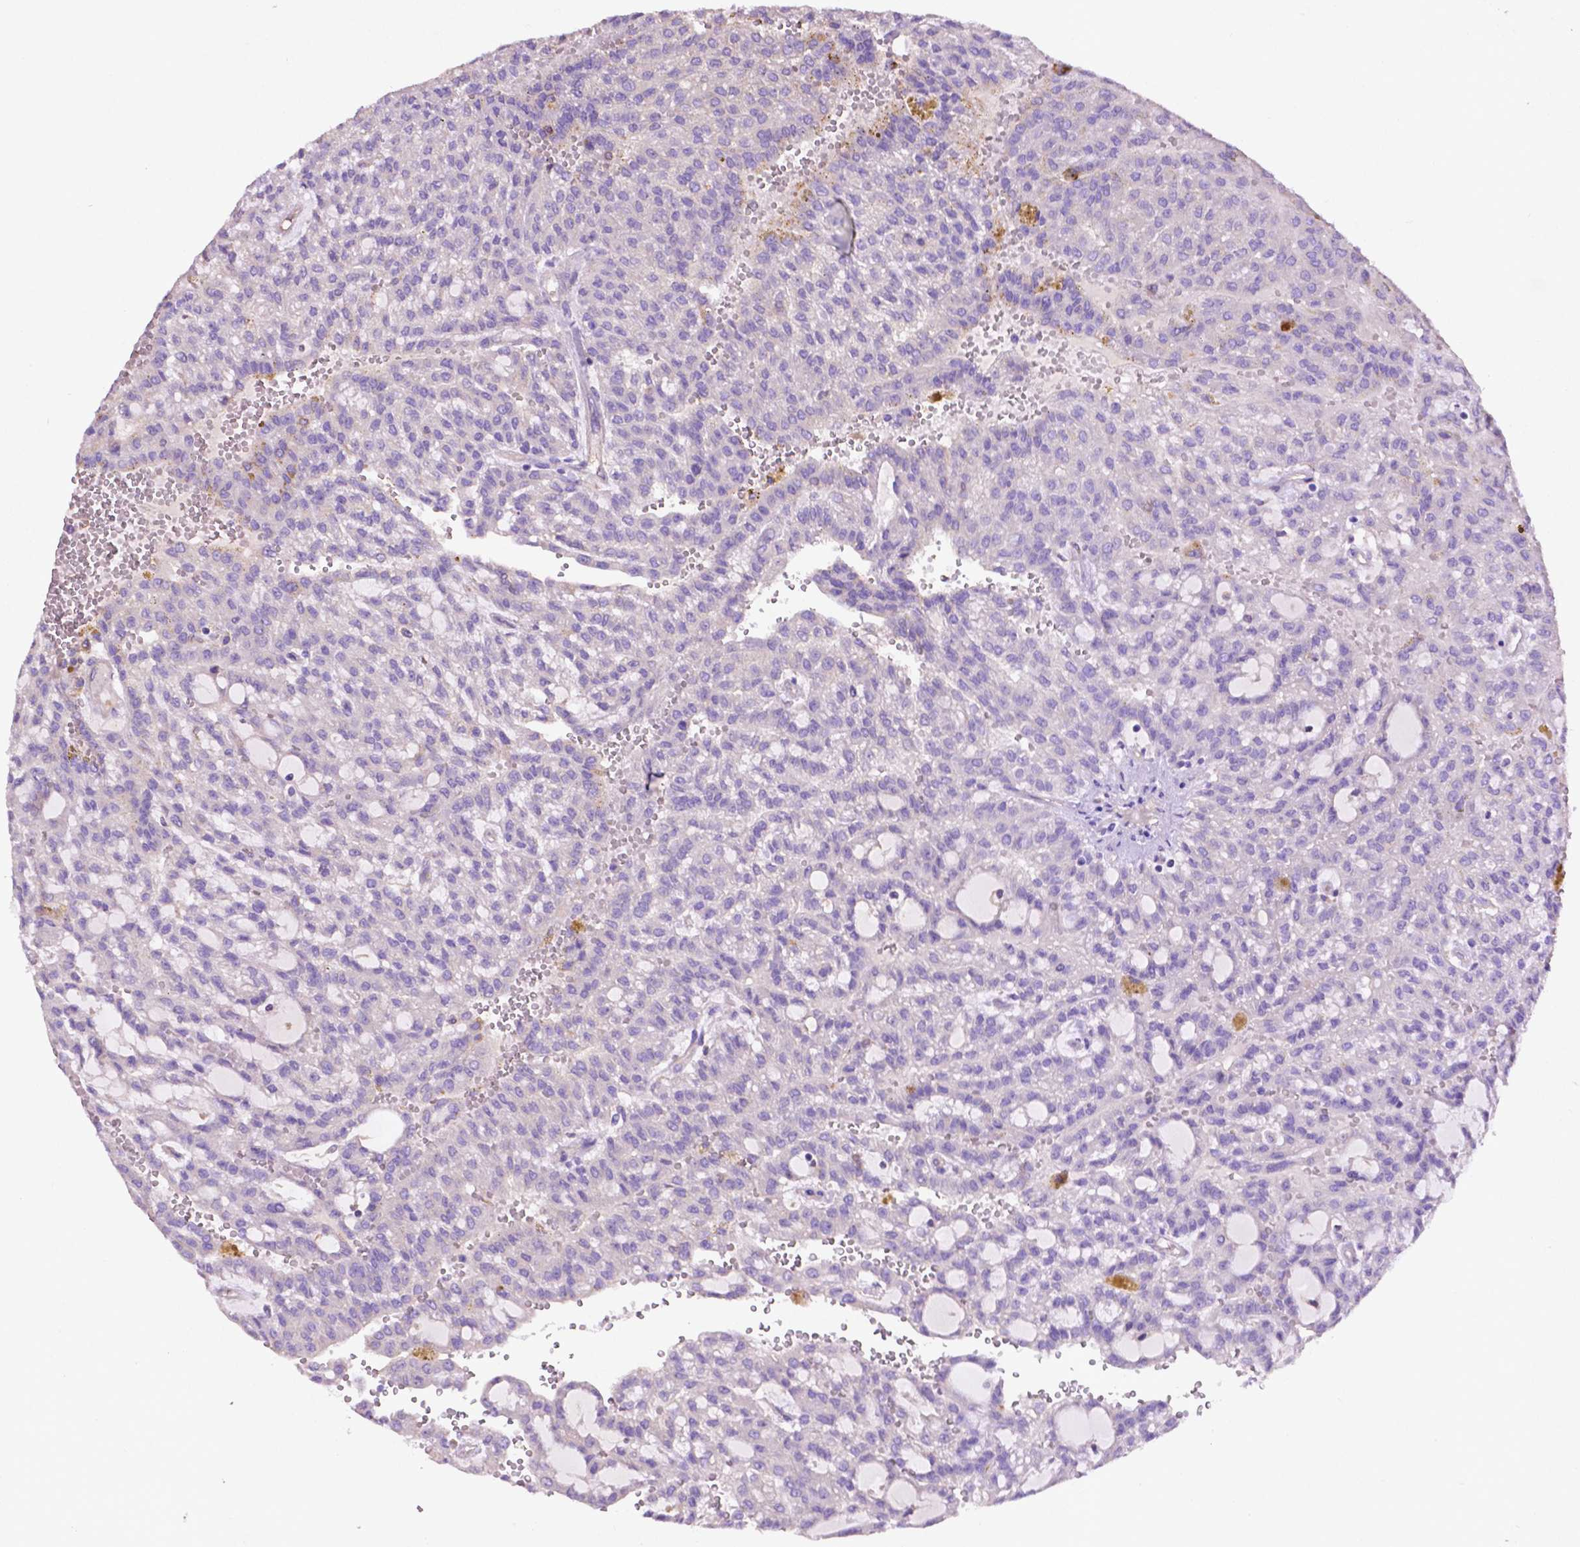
{"staining": {"intensity": "negative", "quantity": "none", "location": "none"}, "tissue": "renal cancer", "cell_type": "Tumor cells", "image_type": "cancer", "snomed": [{"axis": "morphology", "description": "Adenocarcinoma, NOS"}, {"axis": "topography", "description": "Kidney"}], "caption": "Immunohistochemistry micrograph of neoplastic tissue: human renal cancer stained with DAB demonstrates no significant protein expression in tumor cells.", "gene": "GDPD5", "patient": {"sex": "male", "age": 63}}